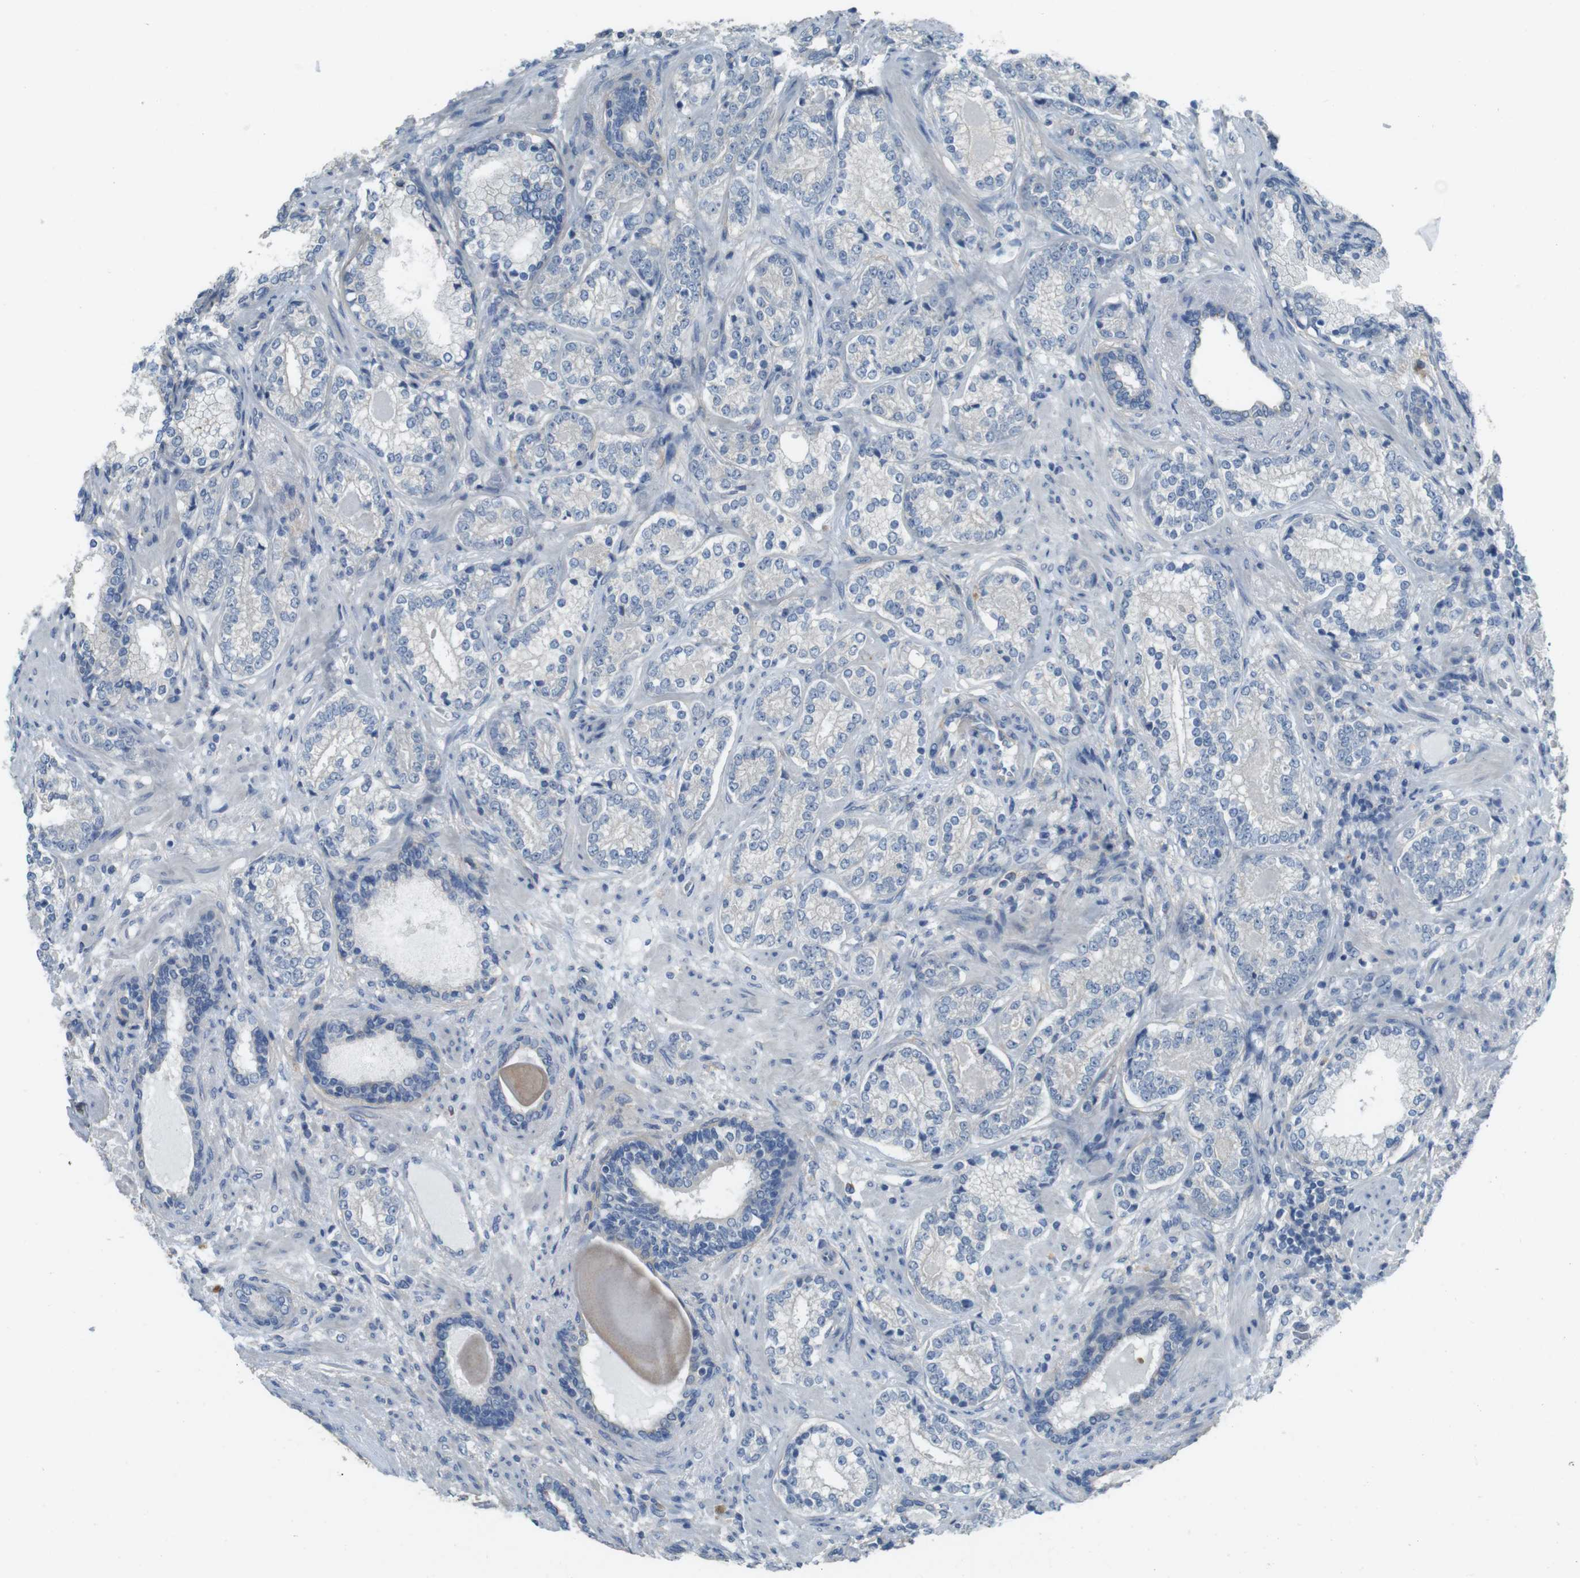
{"staining": {"intensity": "negative", "quantity": "none", "location": "none"}, "tissue": "prostate cancer", "cell_type": "Tumor cells", "image_type": "cancer", "snomed": [{"axis": "morphology", "description": "Adenocarcinoma, High grade"}, {"axis": "topography", "description": "Prostate"}], "caption": "Immunohistochemistry (IHC) micrograph of prostate adenocarcinoma (high-grade) stained for a protein (brown), which reveals no expression in tumor cells. The staining was performed using DAB (3,3'-diaminobenzidine) to visualize the protein expression in brown, while the nuclei were stained in blue with hematoxylin (Magnification: 20x).", "gene": "ENTPD7", "patient": {"sex": "male", "age": 61}}